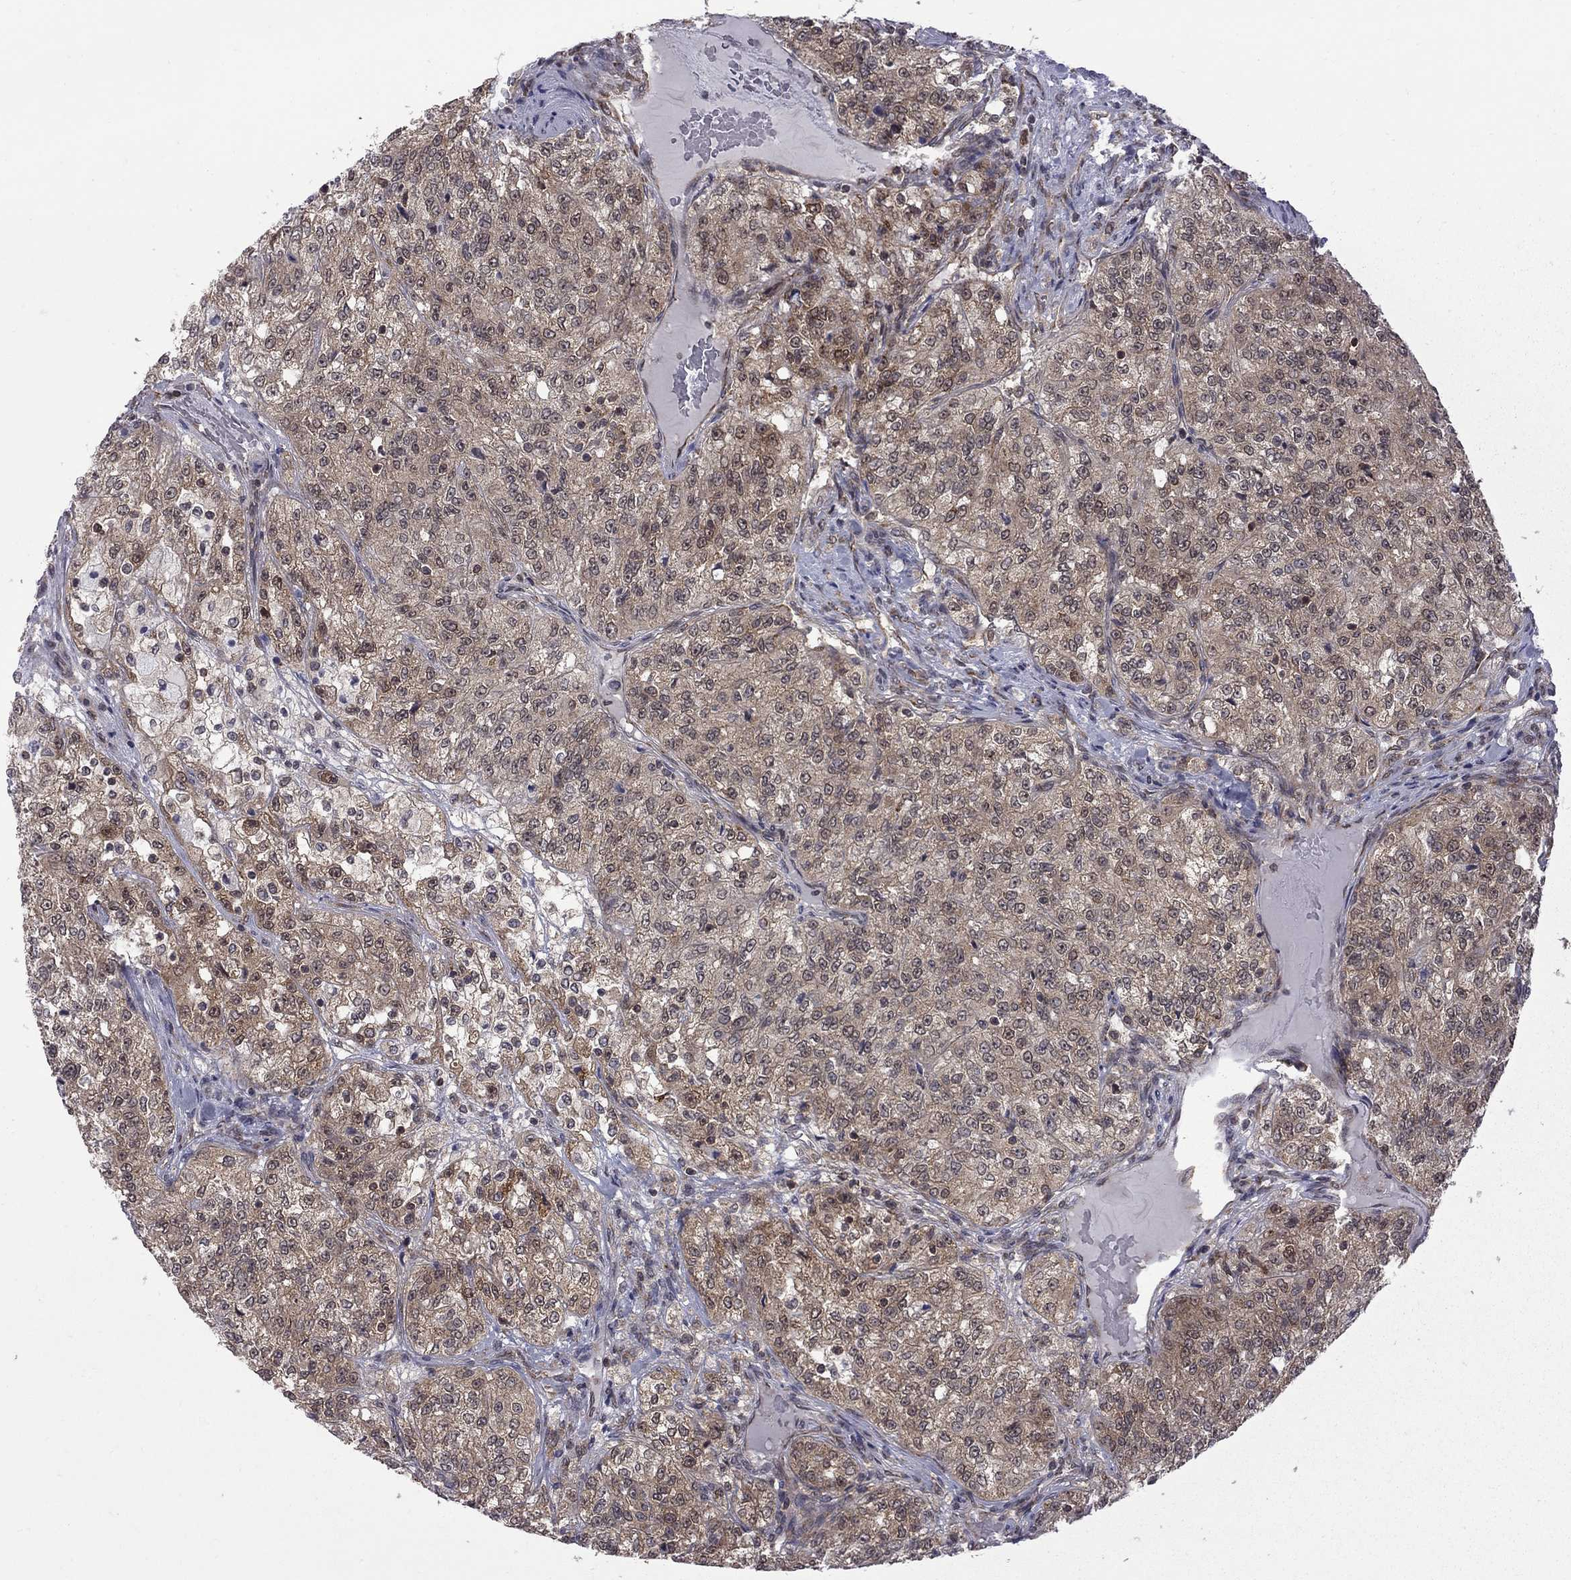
{"staining": {"intensity": "moderate", "quantity": ">75%", "location": "cytoplasmic/membranous"}, "tissue": "renal cancer", "cell_type": "Tumor cells", "image_type": "cancer", "snomed": [{"axis": "morphology", "description": "Adenocarcinoma, NOS"}, {"axis": "topography", "description": "Kidney"}], "caption": "A histopathology image showing moderate cytoplasmic/membranous staining in about >75% of tumor cells in renal adenocarcinoma, as visualized by brown immunohistochemical staining.", "gene": "NAA50", "patient": {"sex": "female", "age": 63}}